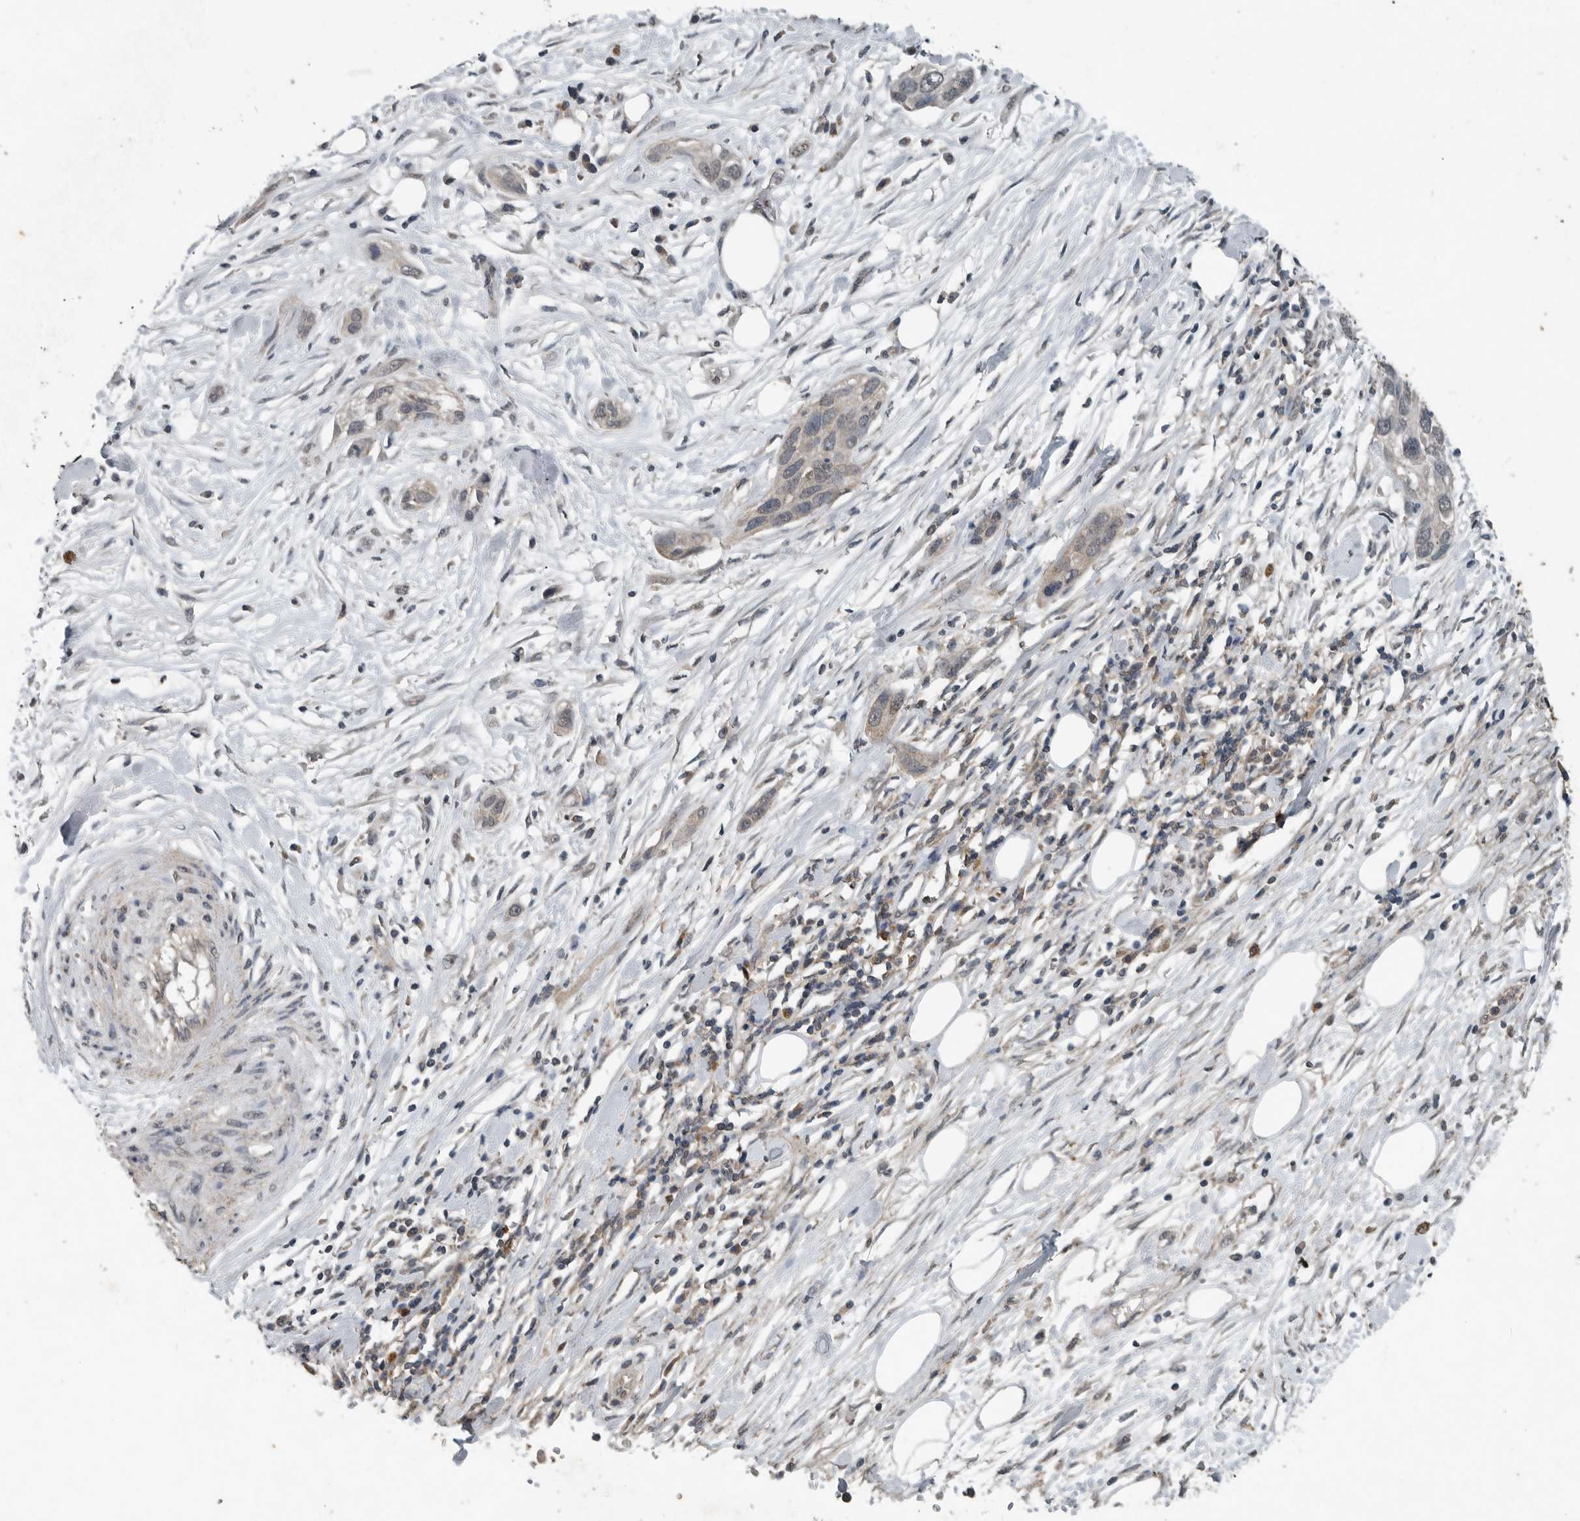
{"staining": {"intensity": "negative", "quantity": "none", "location": "none"}, "tissue": "pancreatic cancer", "cell_type": "Tumor cells", "image_type": "cancer", "snomed": [{"axis": "morphology", "description": "Adenocarcinoma, NOS"}, {"axis": "topography", "description": "Pancreas"}], "caption": "Immunohistochemistry (IHC) image of human pancreatic adenocarcinoma stained for a protein (brown), which shows no staining in tumor cells.", "gene": "IL6ST", "patient": {"sex": "female", "age": 60}}